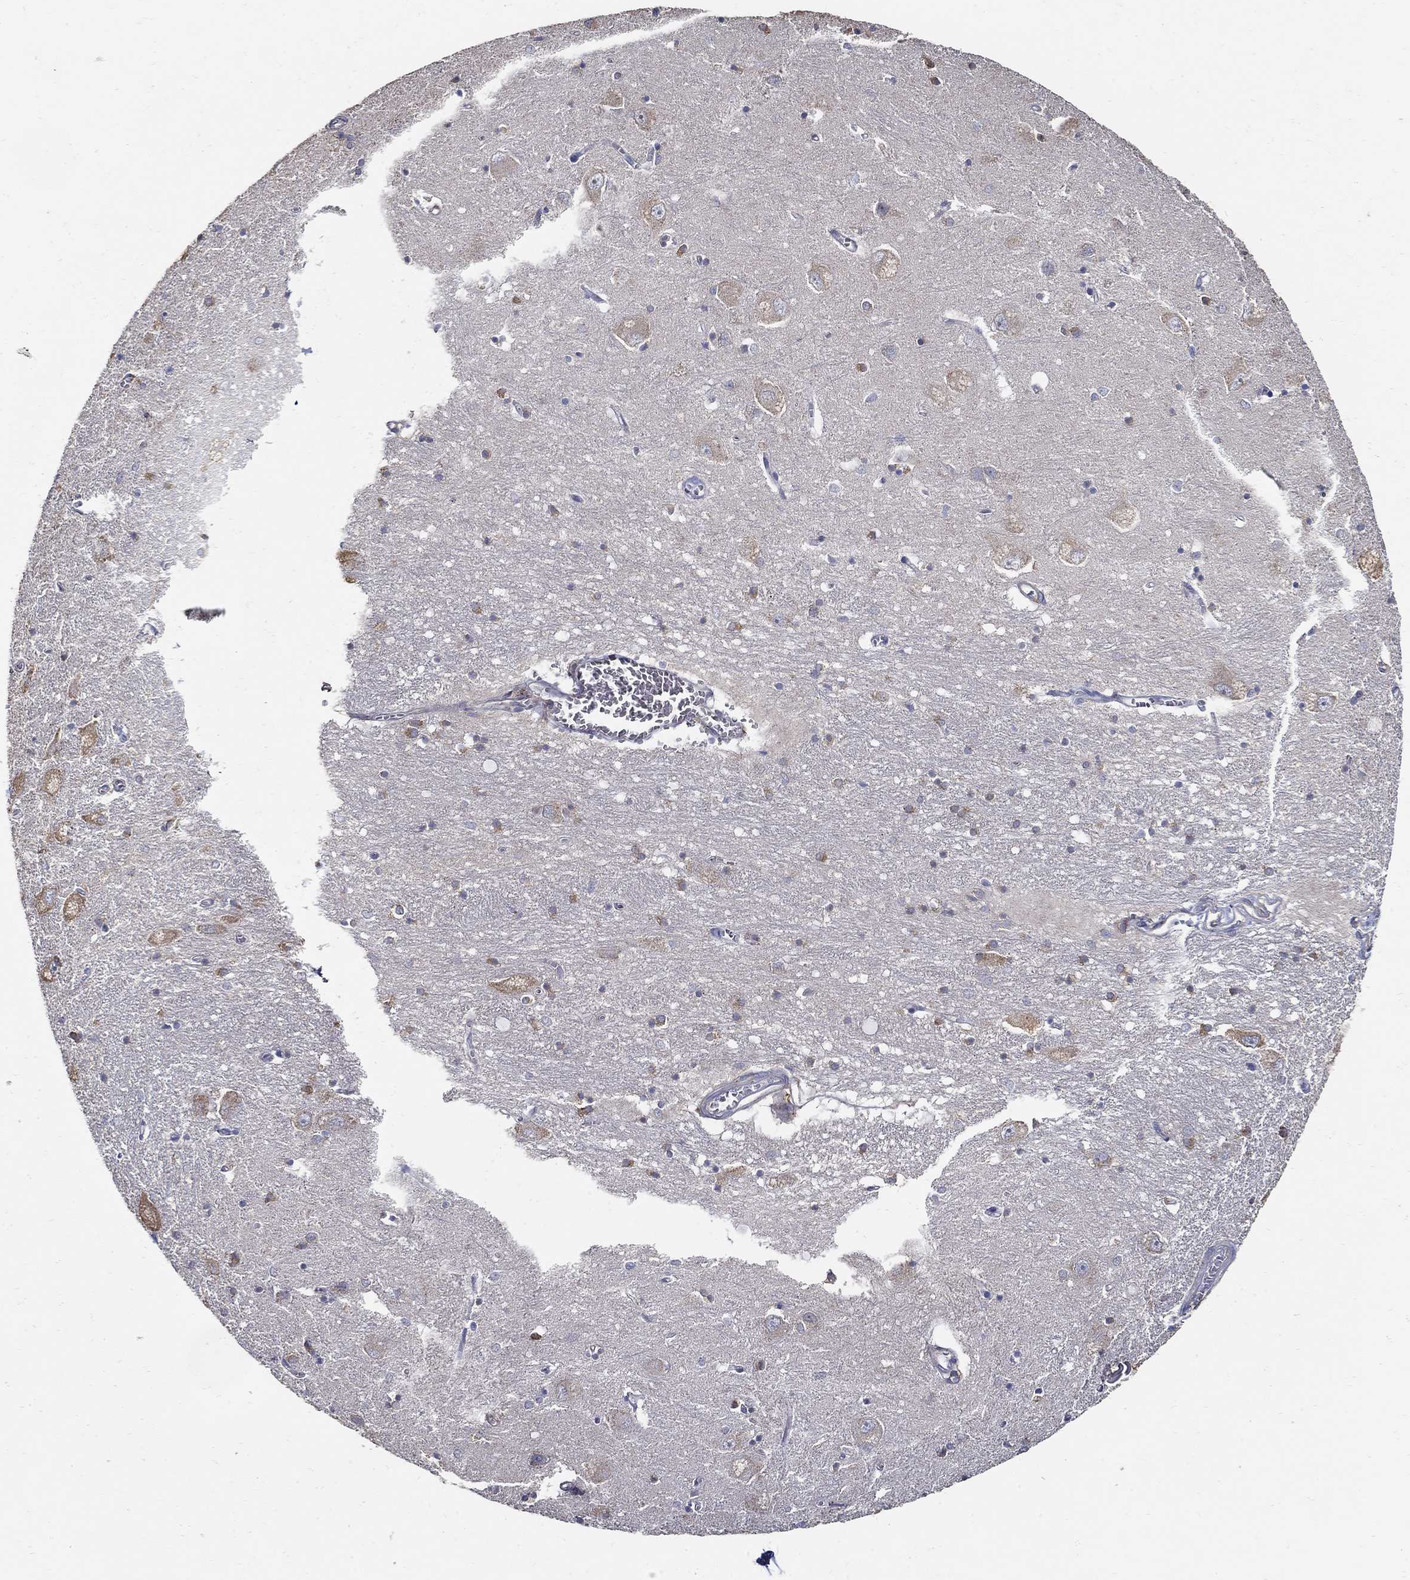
{"staining": {"intensity": "negative", "quantity": "none", "location": "none"}, "tissue": "caudate", "cell_type": "Glial cells", "image_type": "normal", "snomed": [{"axis": "morphology", "description": "Normal tissue, NOS"}, {"axis": "topography", "description": "Lateral ventricle wall"}], "caption": "IHC of benign caudate reveals no expression in glial cells.", "gene": "EMILIN3", "patient": {"sex": "male", "age": 54}}